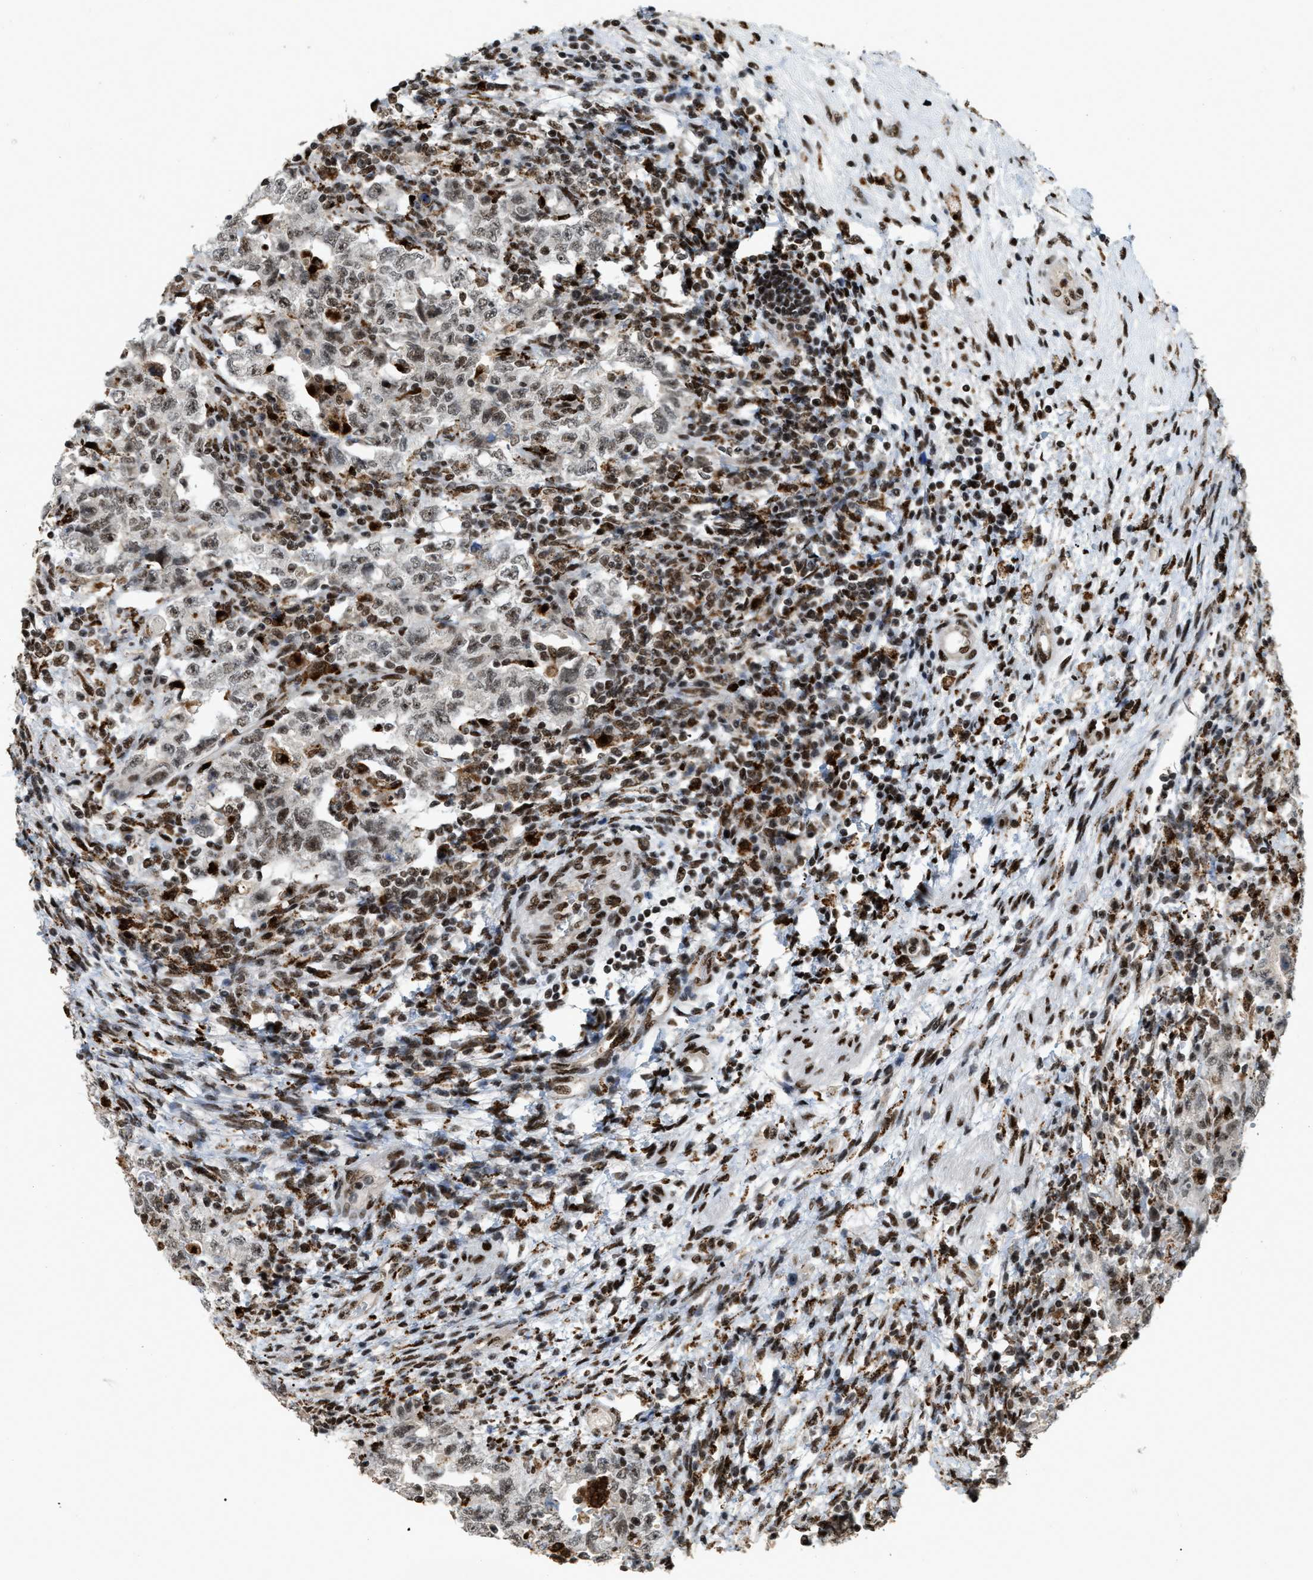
{"staining": {"intensity": "weak", "quantity": ">75%", "location": "nuclear"}, "tissue": "testis cancer", "cell_type": "Tumor cells", "image_type": "cancer", "snomed": [{"axis": "morphology", "description": "Carcinoma, Embryonal, NOS"}, {"axis": "topography", "description": "Testis"}], "caption": "Tumor cells exhibit weak nuclear expression in about >75% of cells in testis cancer (embryonal carcinoma).", "gene": "NUMA1", "patient": {"sex": "male", "age": 26}}